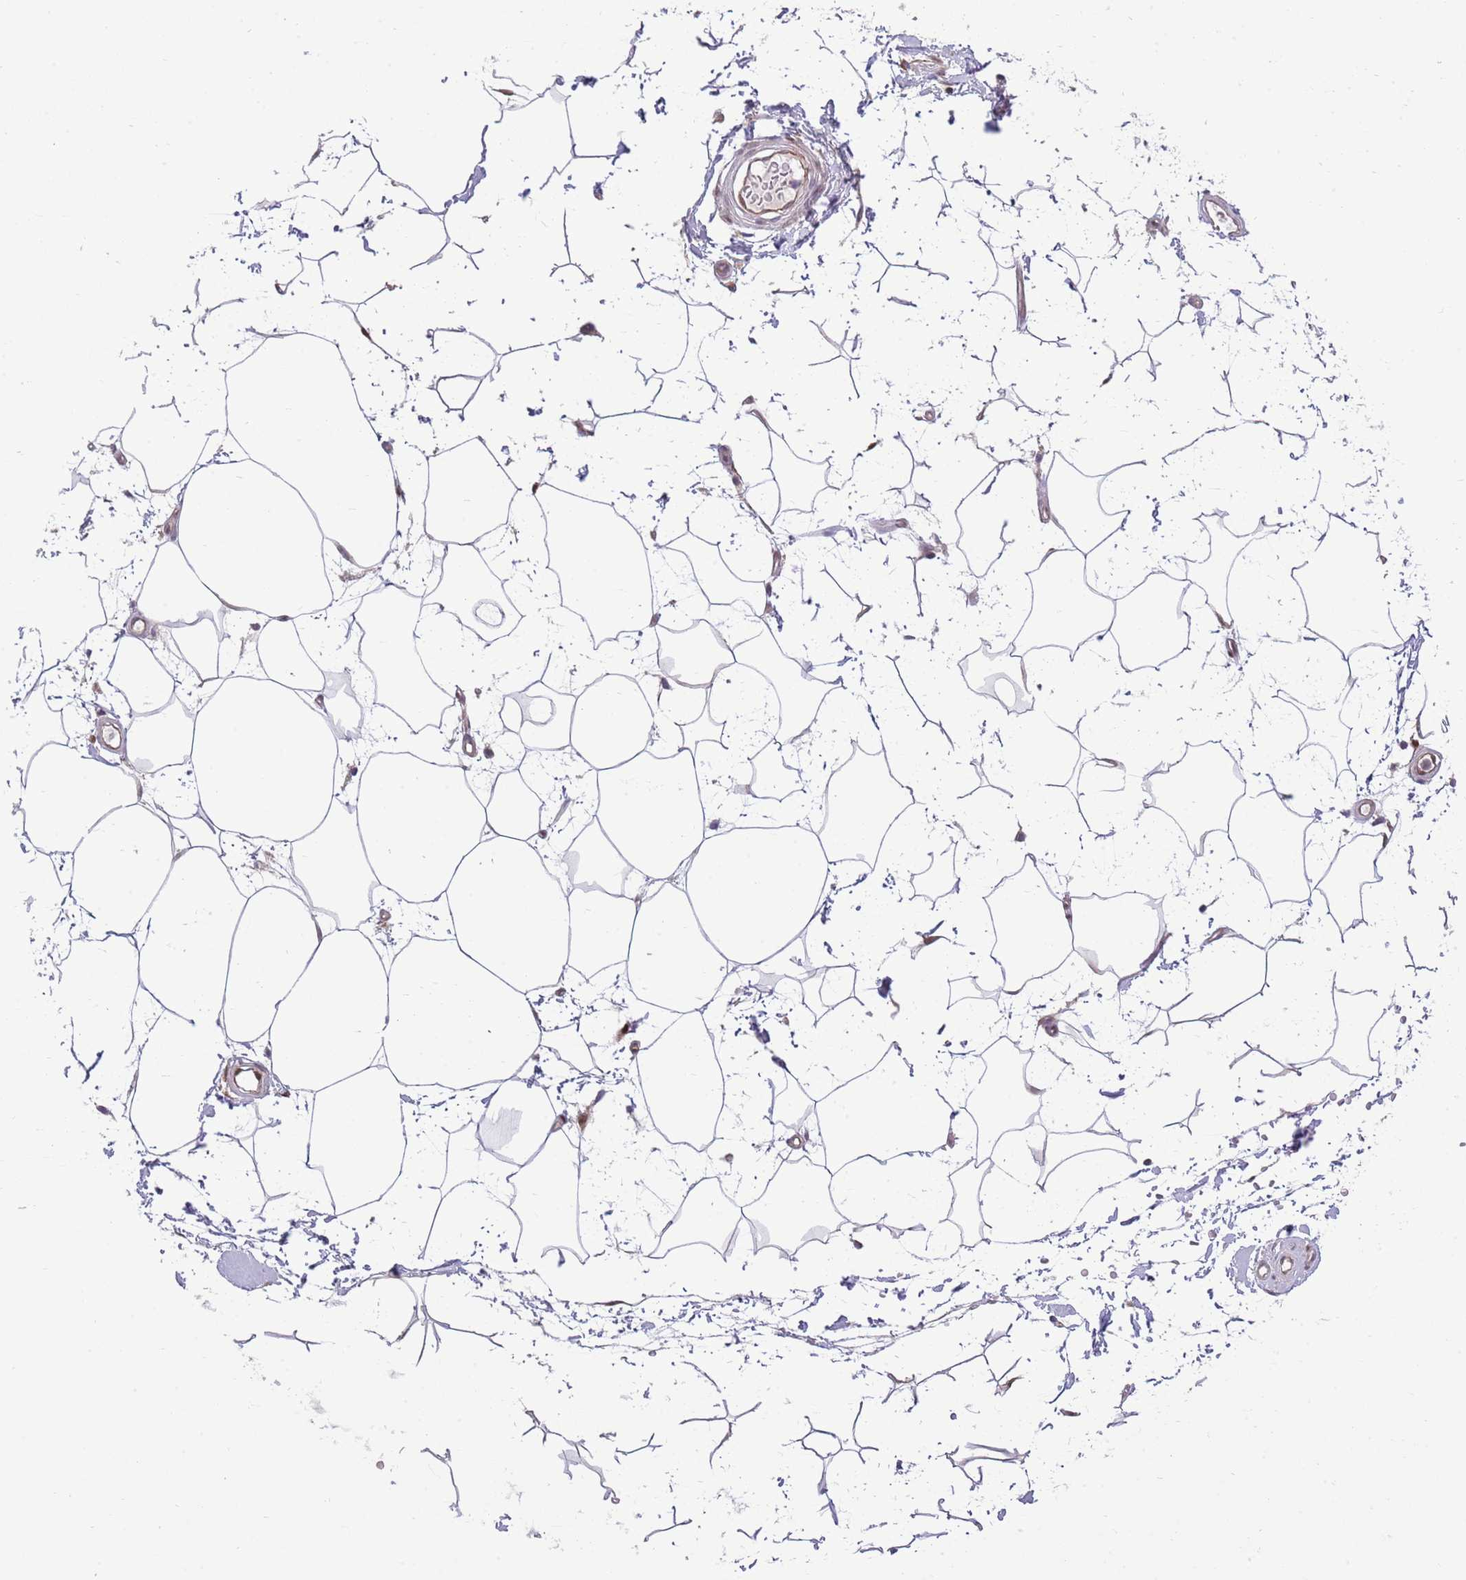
{"staining": {"intensity": "weak", "quantity": ">75%", "location": "cytoplasmic/membranous"}, "tissue": "adipose tissue", "cell_type": "Adipocytes", "image_type": "normal", "snomed": [{"axis": "morphology", "description": "Normal tissue, NOS"}, {"axis": "topography", "description": "Soft tissue"}, {"axis": "topography", "description": "Adipose tissue"}, {"axis": "topography", "description": "Vascular tissue"}, {"axis": "topography", "description": "Peripheral nerve tissue"}], "caption": "This image exhibits benign adipose tissue stained with immunohistochemistry (IHC) to label a protein in brown. The cytoplasmic/membranous of adipocytes show weak positivity for the protein. Nuclei are counter-stained blue.", "gene": "ARL2BP", "patient": {"sex": "male", "age": 74}}